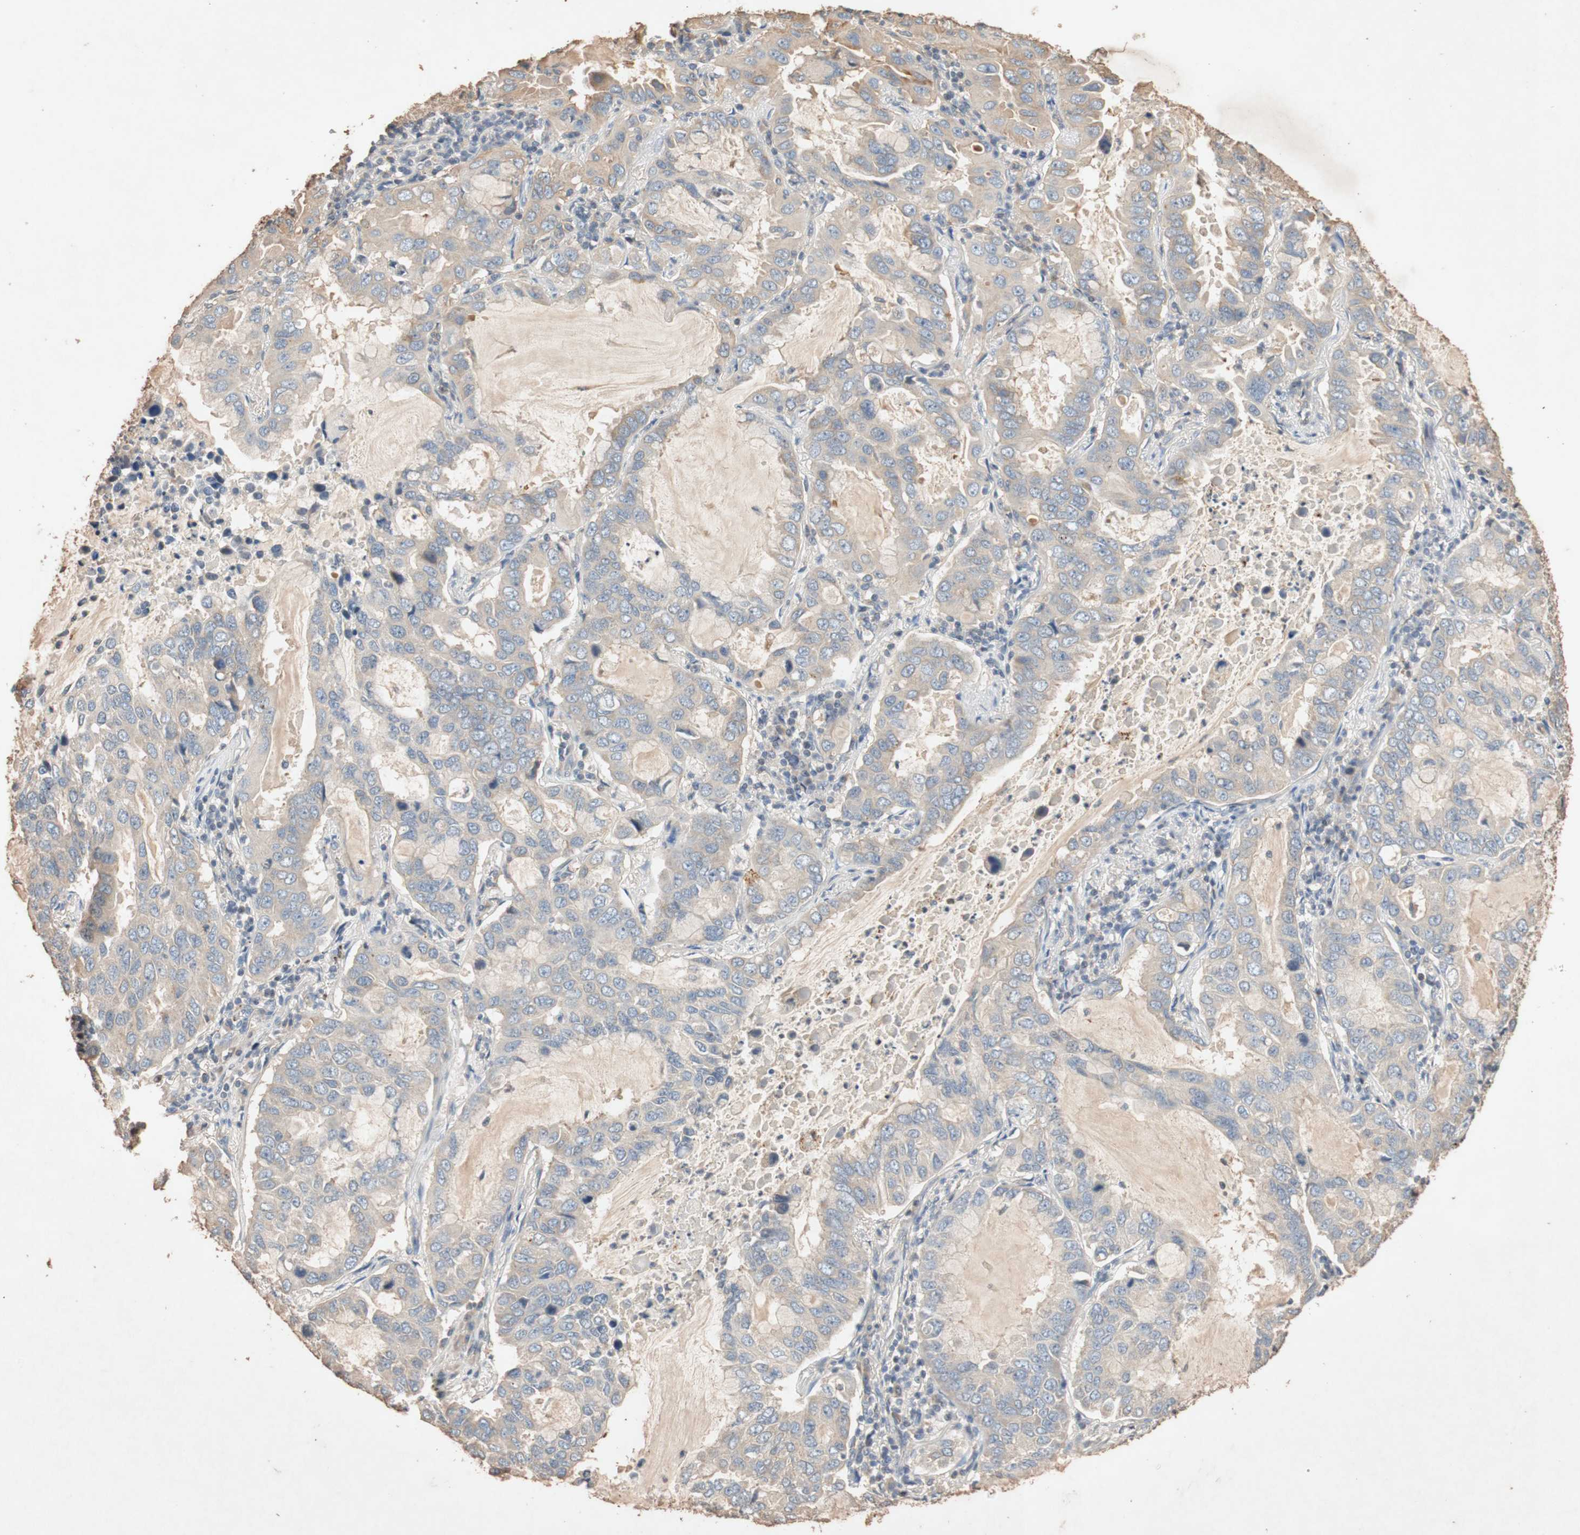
{"staining": {"intensity": "weak", "quantity": ">75%", "location": "cytoplasmic/membranous"}, "tissue": "lung cancer", "cell_type": "Tumor cells", "image_type": "cancer", "snomed": [{"axis": "morphology", "description": "Adenocarcinoma, NOS"}, {"axis": "topography", "description": "Lung"}], "caption": "The immunohistochemical stain highlights weak cytoplasmic/membranous positivity in tumor cells of lung cancer tissue. (Brightfield microscopy of DAB IHC at high magnification).", "gene": "TUBB", "patient": {"sex": "male", "age": 64}}